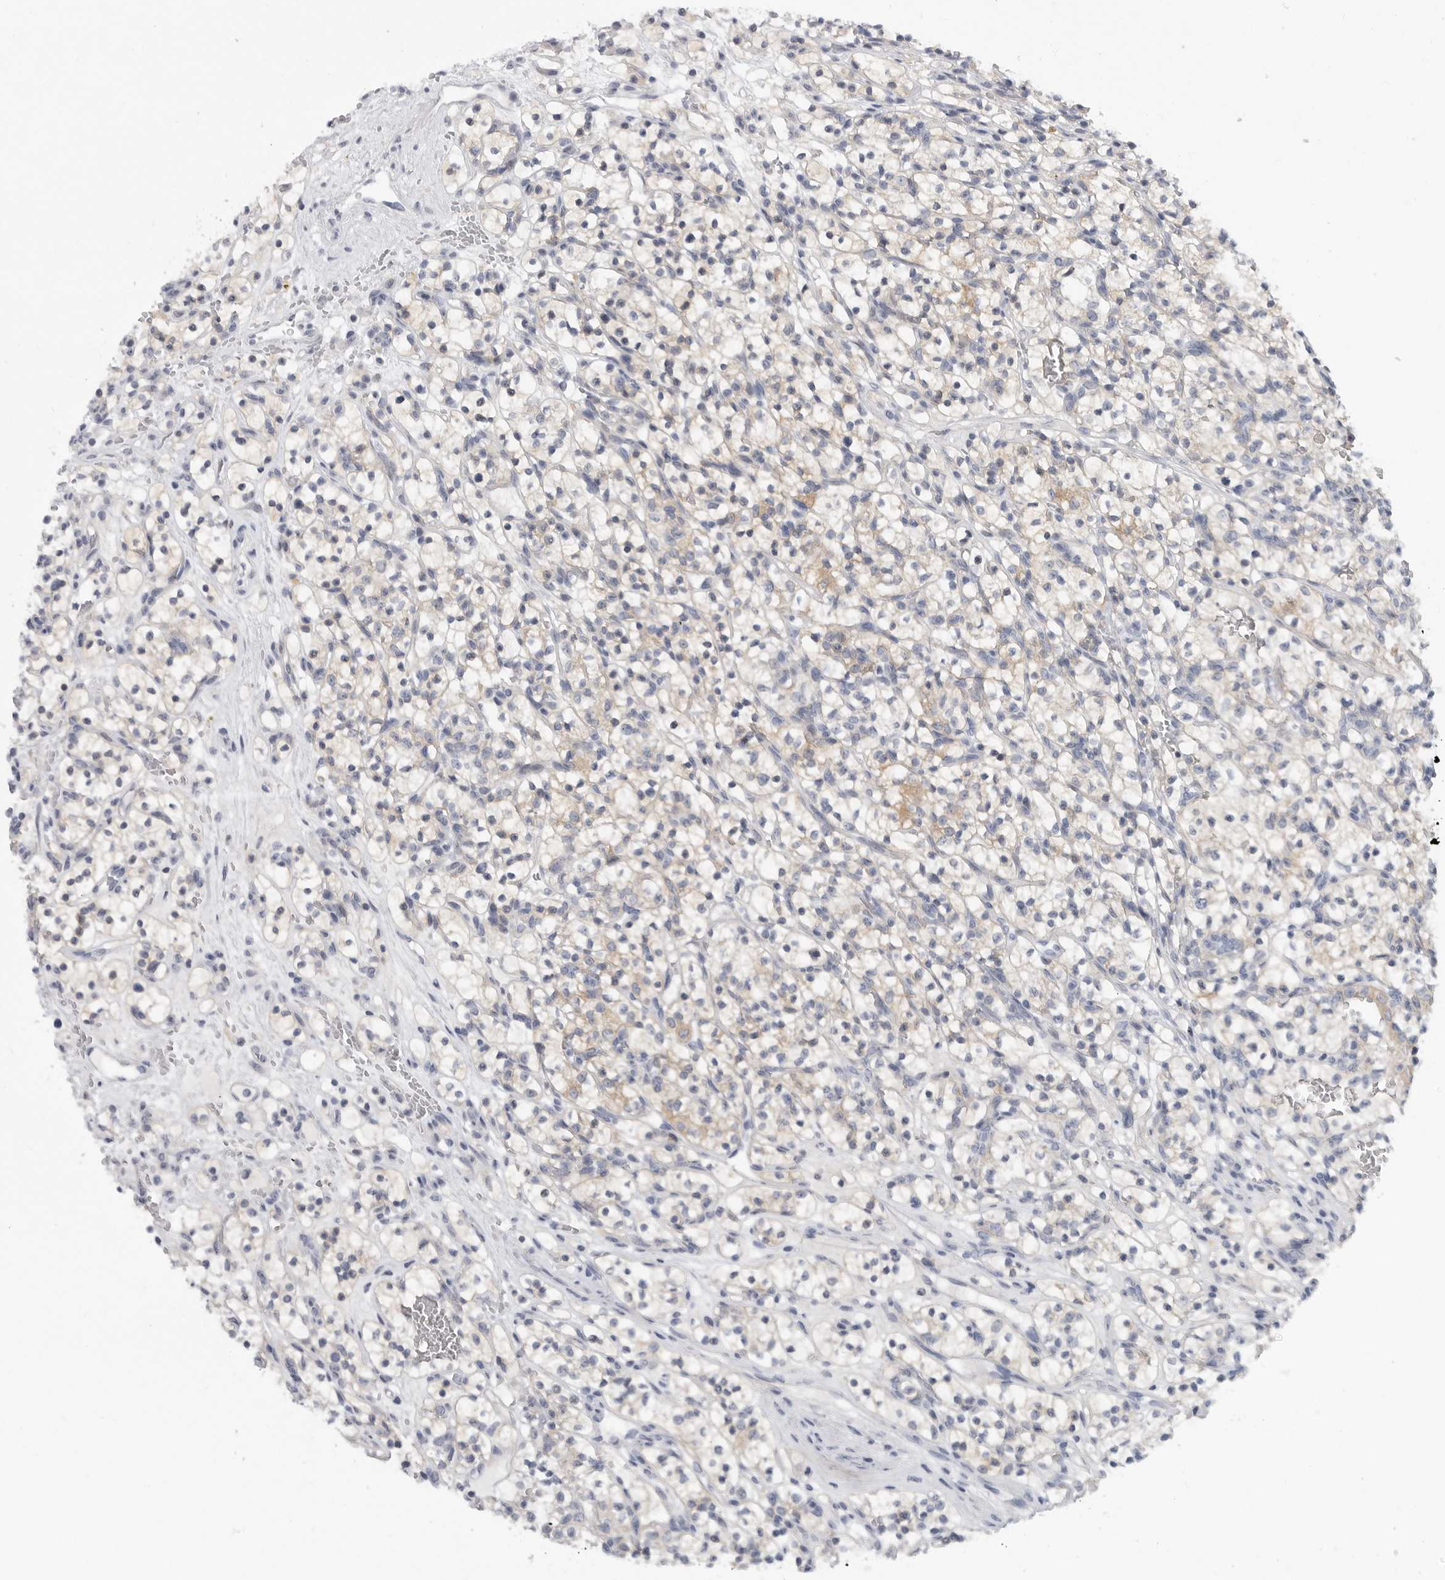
{"staining": {"intensity": "negative", "quantity": "none", "location": "none"}, "tissue": "renal cancer", "cell_type": "Tumor cells", "image_type": "cancer", "snomed": [{"axis": "morphology", "description": "Adenocarcinoma, NOS"}, {"axis": "topography", "description": "Kidney"}], "caption": "Tumor cells are negative for brown protein staining in renal adenocarcinoma.", "gene": "FBXO43", "patient": {"sex": "female", "age": 57}}